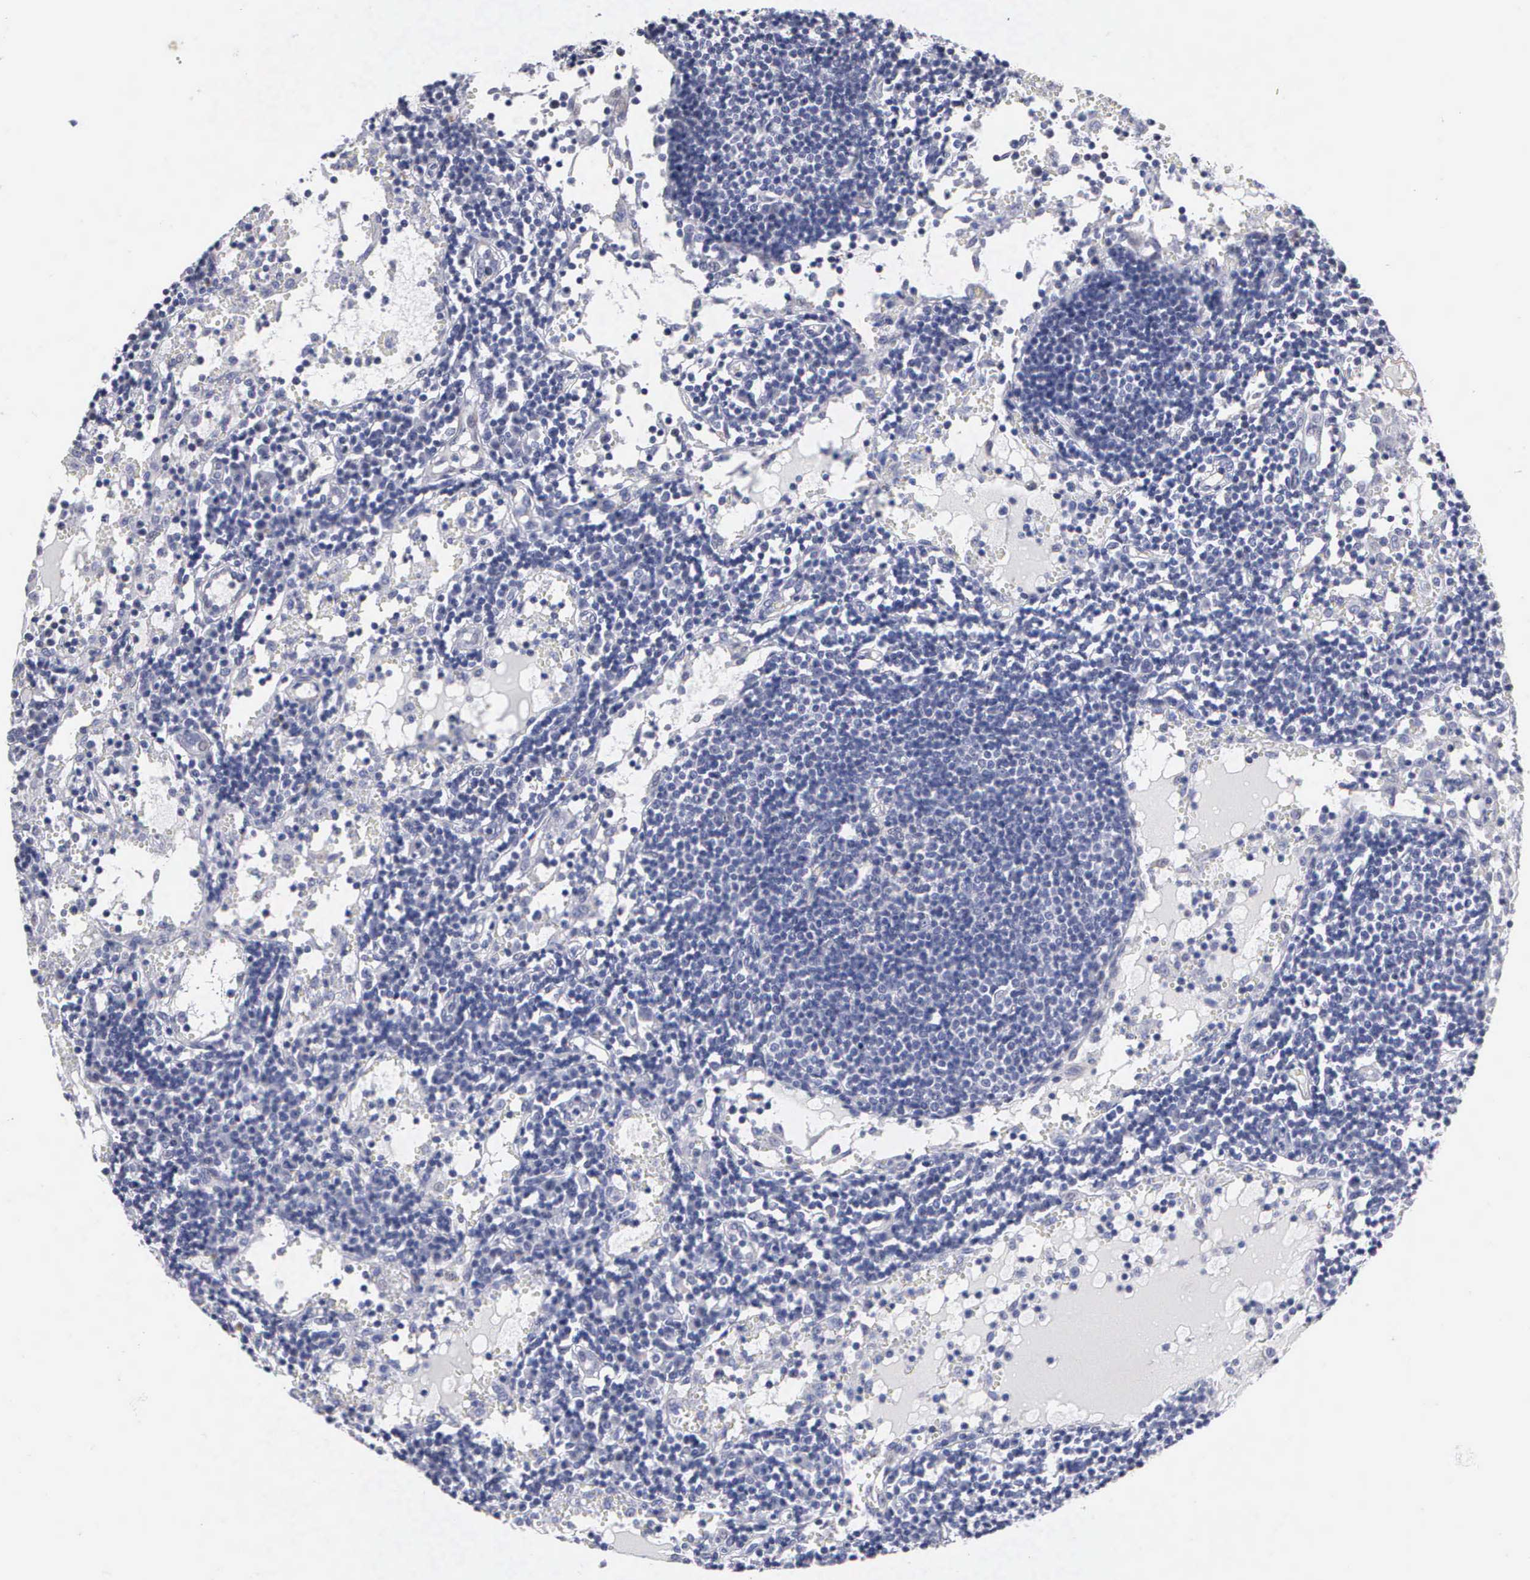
{"staining": {"intensity": "negative", "quantity": "none", "location": "none"}, "tissue": "lymph node", "cell_type": "Germinal center cells", "image_type": "normal", "snomed": [{"axis": "morphology", "description": "Normal tissue, NOS"}, {"axis": "topography", "description": "Lymph node"}], "caption": "Germinal center cells are negative for protein expression in unremarkable human lymph node. (DAB (3,3'-diaminobenzidine) immunohistochemistry (IHC) with hematoxylin counter stain).", "gene": "ELFN2", "patient": {"sex": "female", "age": 55}}